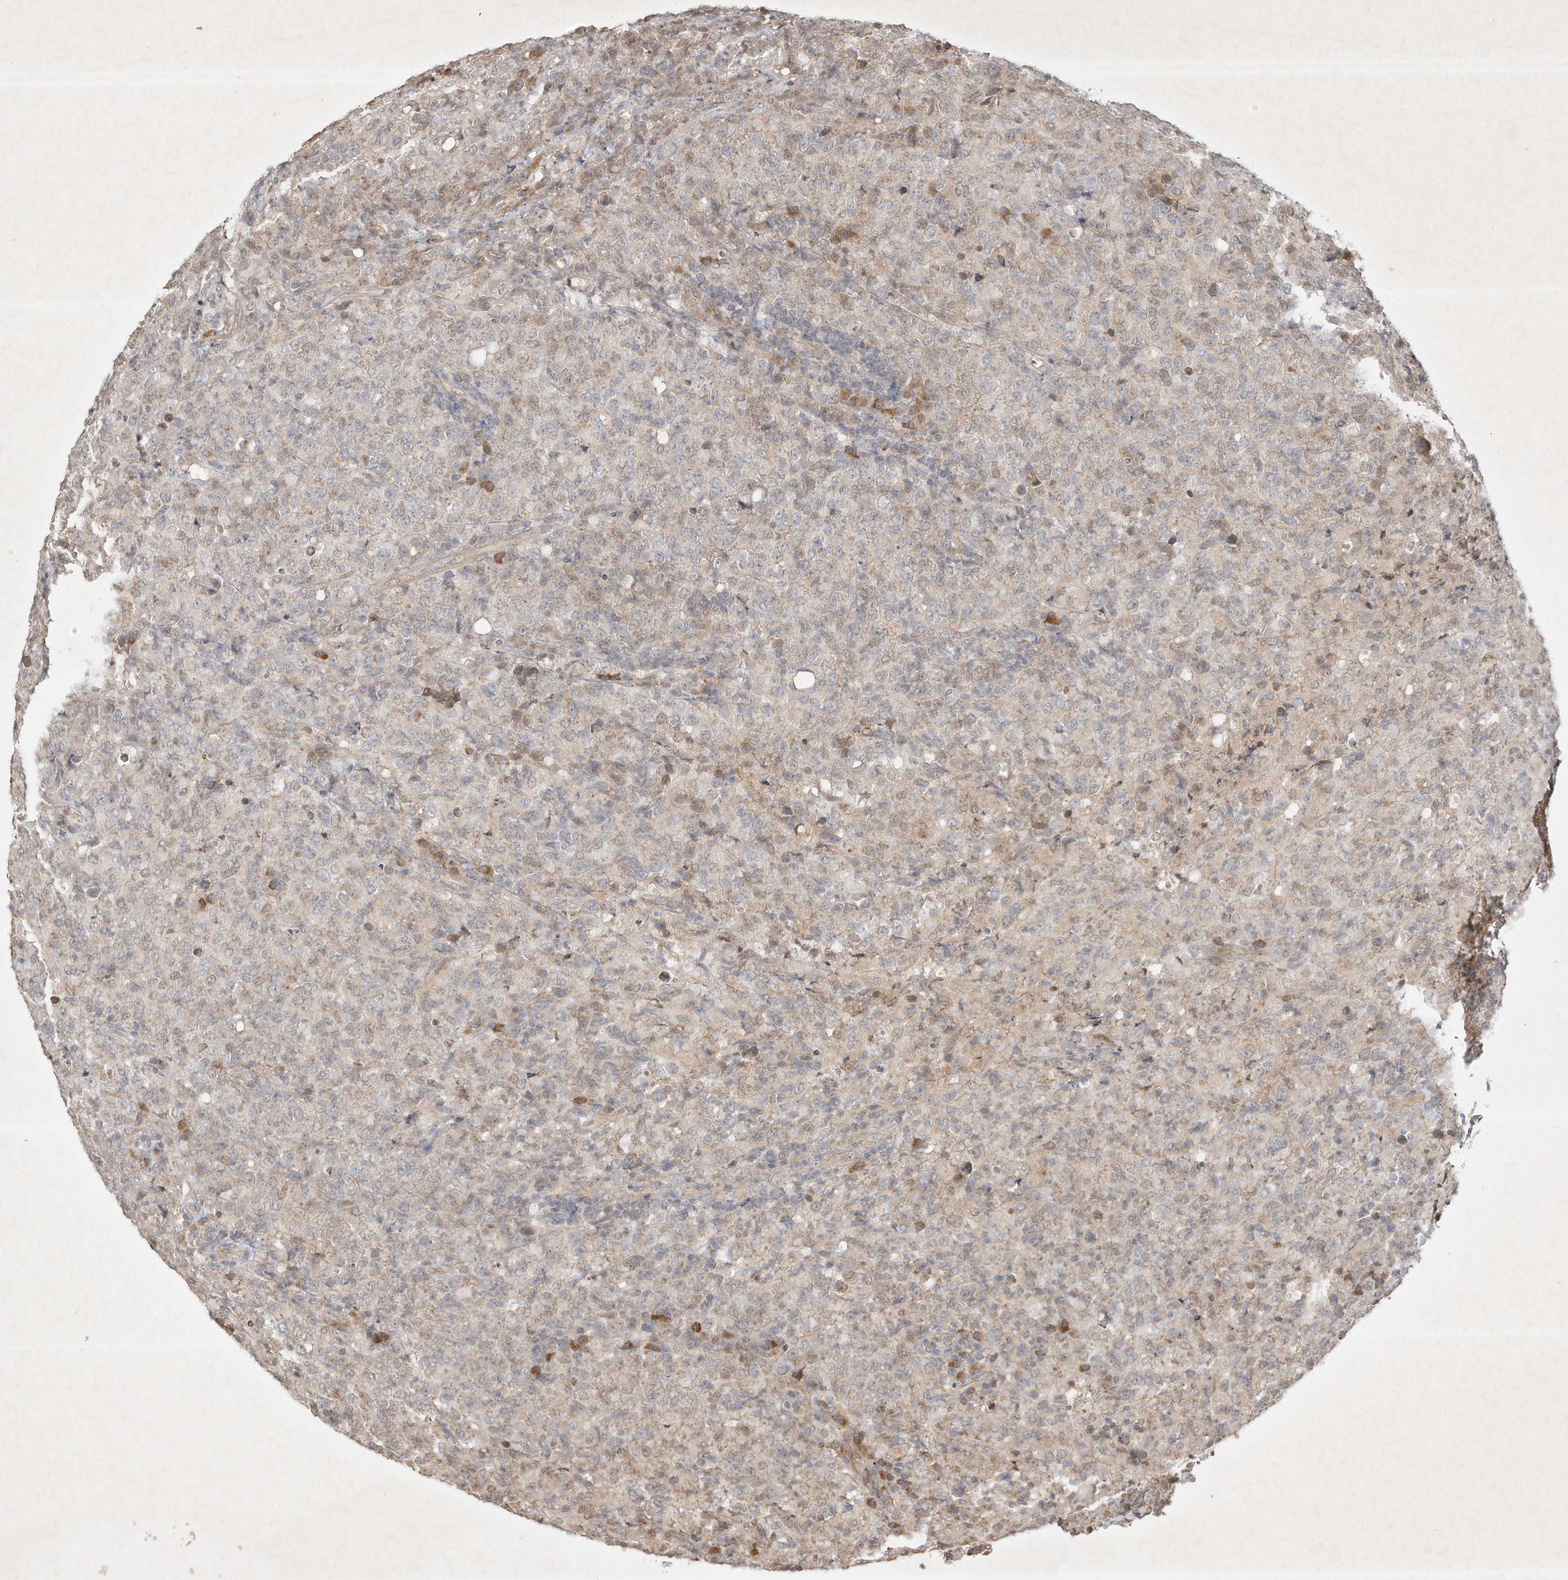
{"staining": {"intensity": "weak", "quantity": "<25%", "location": "cytoplasmic/membranous"}, "tissue": "lymphoma", "cell_type": "Tumor cells", "image_type": "cancer", "snomed": [{"axis": "morphology", "description": "Malignant lymphoma, non-Hodgkin's type, High grade"}, {"axis": "topography", "description": "Tonsil"}], "caption": "Immunohistochemical staining of human lymphoma reveals no significant positivity in tumor cells.", "gene": "BTRC", "patient": {"sex": "female", "age": 36}}